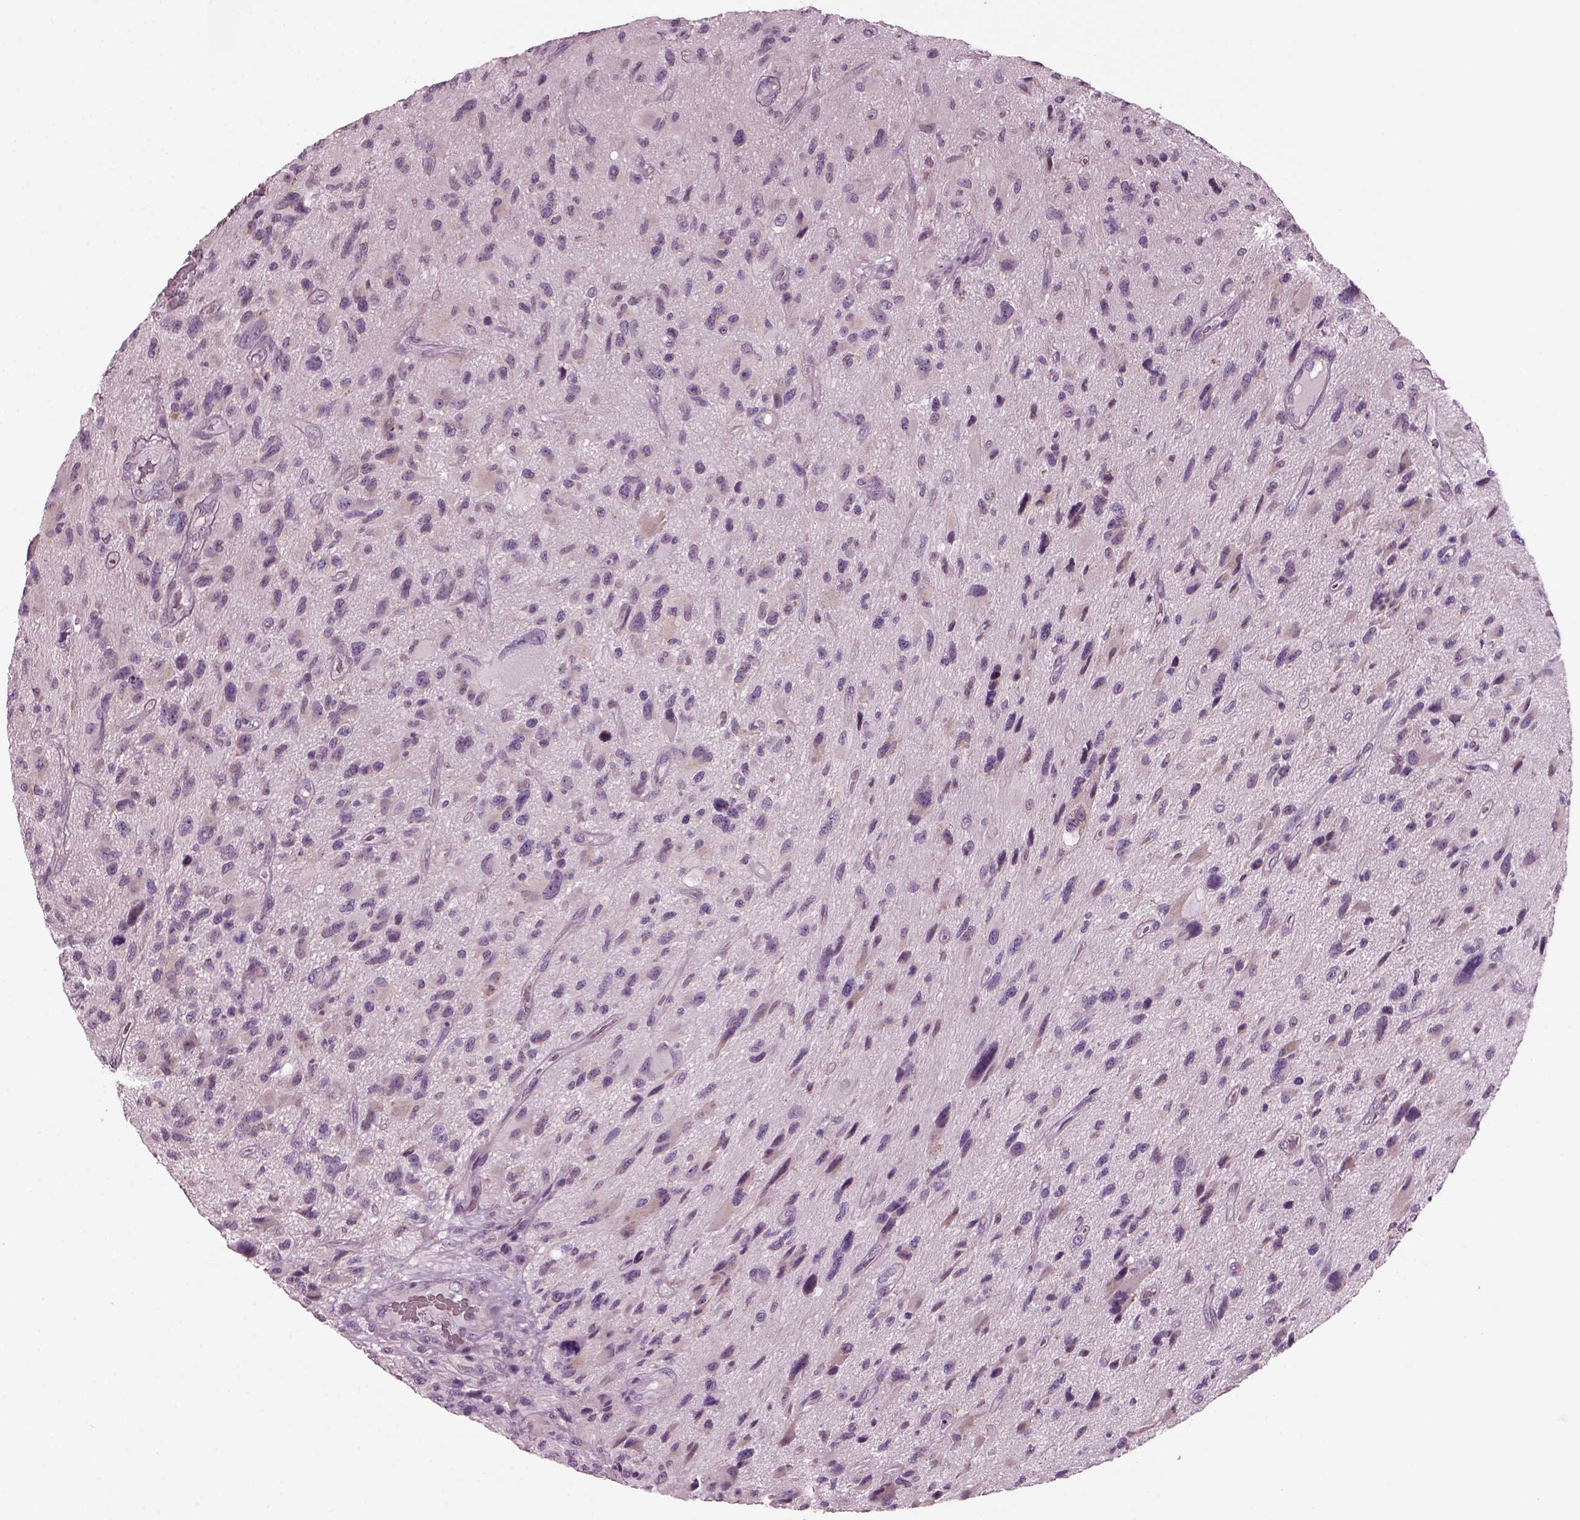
{"staining": {"intensity": "weak", "quantity": "<25%", "location": "cytoplasmic/membranous"}, "tissue": "glioma", "cell_type": "Tumor cells", "image_type": "cancer", "snomed": [{"axis": "morphology", "description": "Glioma, malignant, NOS"}, {"axis": "morphology", "description": "Glioma, malignant, High grade"}, {"axis": "topography", "description": "Brain"}], "caption": "An image of human glioma is negative for staining in tumor cells.", "gene": "PRR9", "patient": {"sex": "female", "age": 71}}